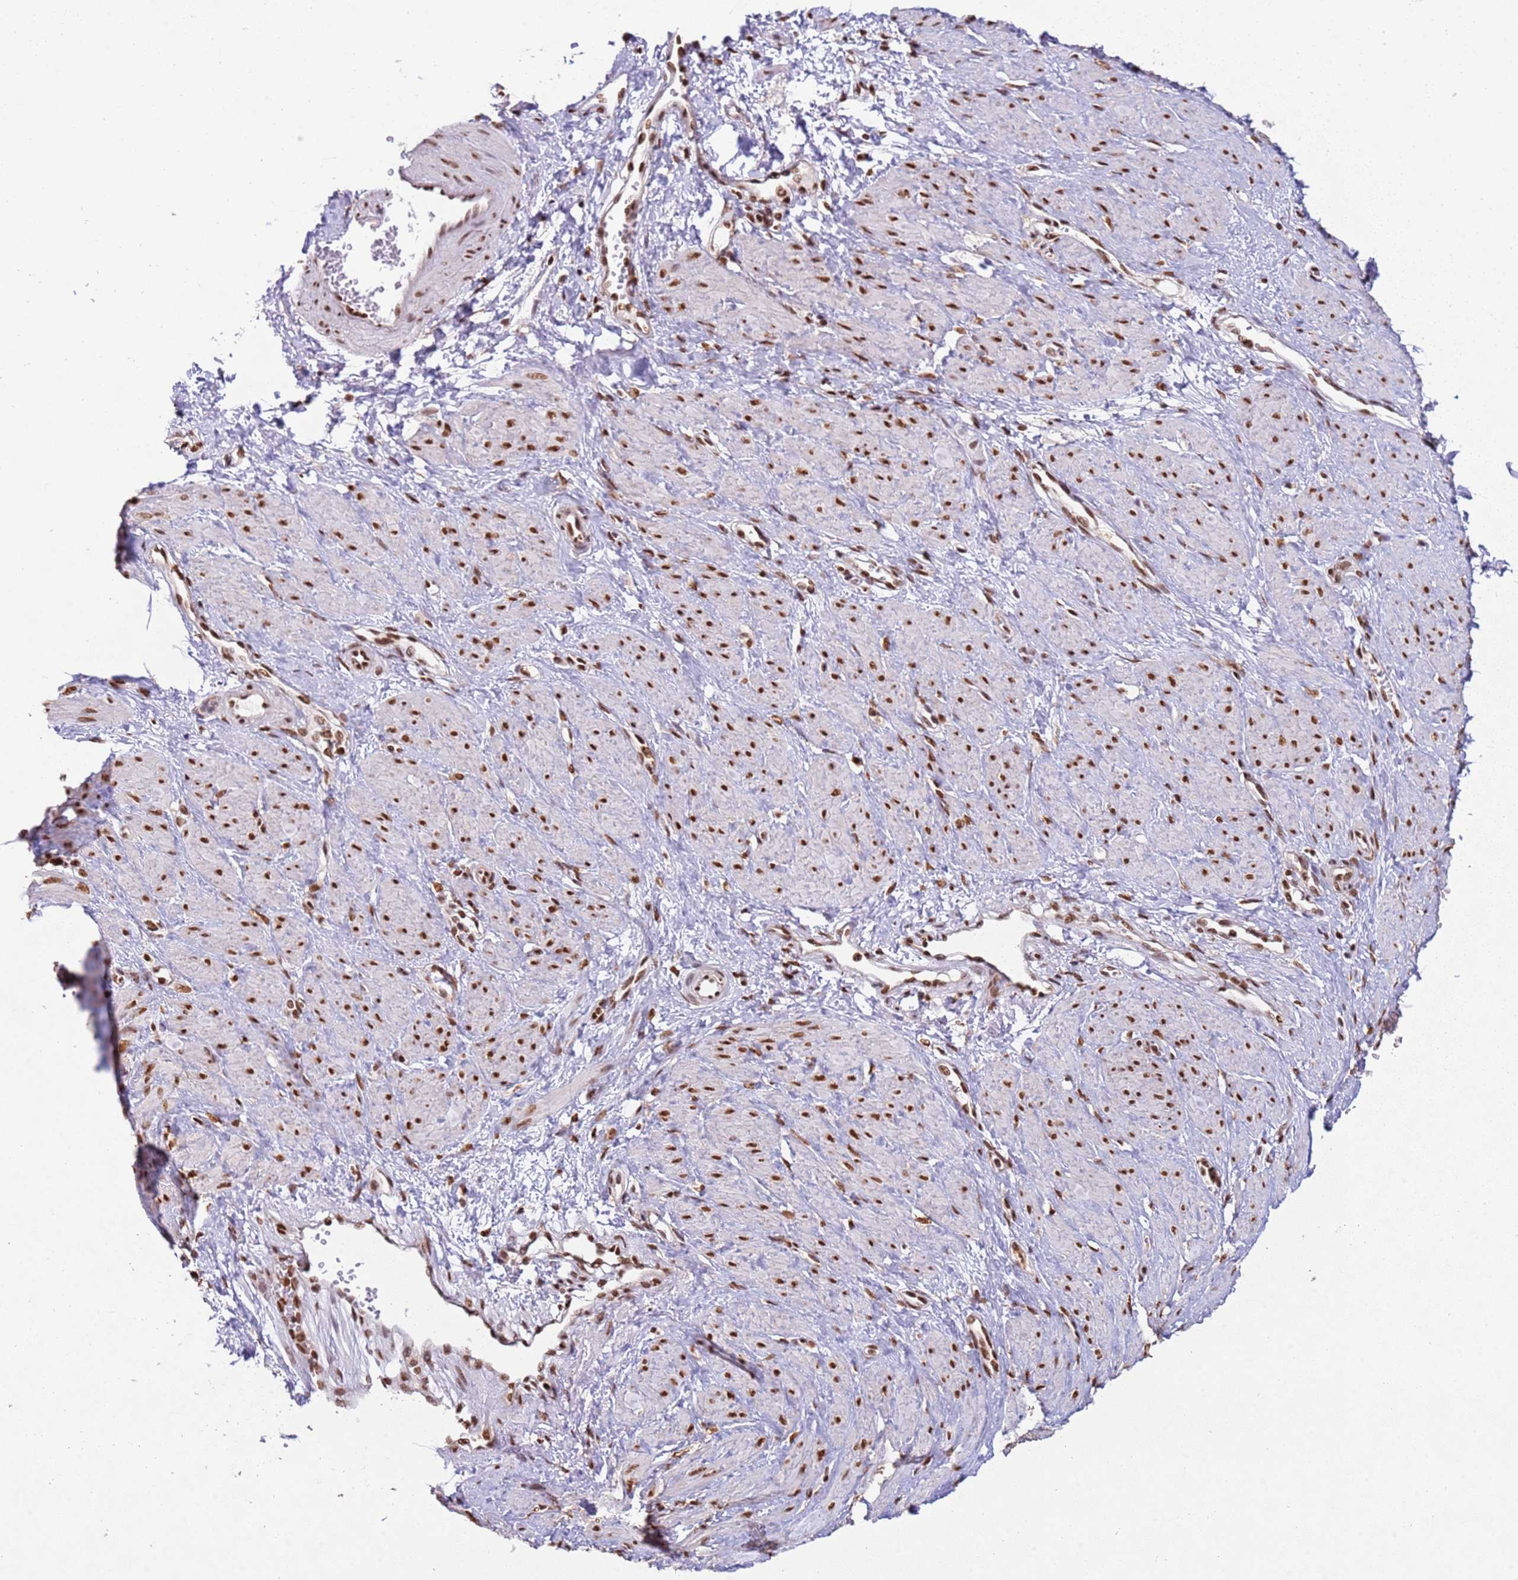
{"staining": {"intensity": "moderate", "quantity": ">75%", "location": "nuclear"}, "tissue": "smooth muscle", "cell_type": "Smooth muscle cells", "image_type": "normal", "snomed": [{"axis": "morphology", "description": "Normal tissue, NOS"}, {"axis": "topography", "description": "Smooth muscle"}, {"axis": "topography", "description": "Uterus"}], "caption": "Moderate nuclear staining for a protein is identified in about >75% of smooth muscle cells of benign smooth muscle using immunohistochemistry.", "gene": "ESF1", "patient": {"sex": "female", "age": 39}}